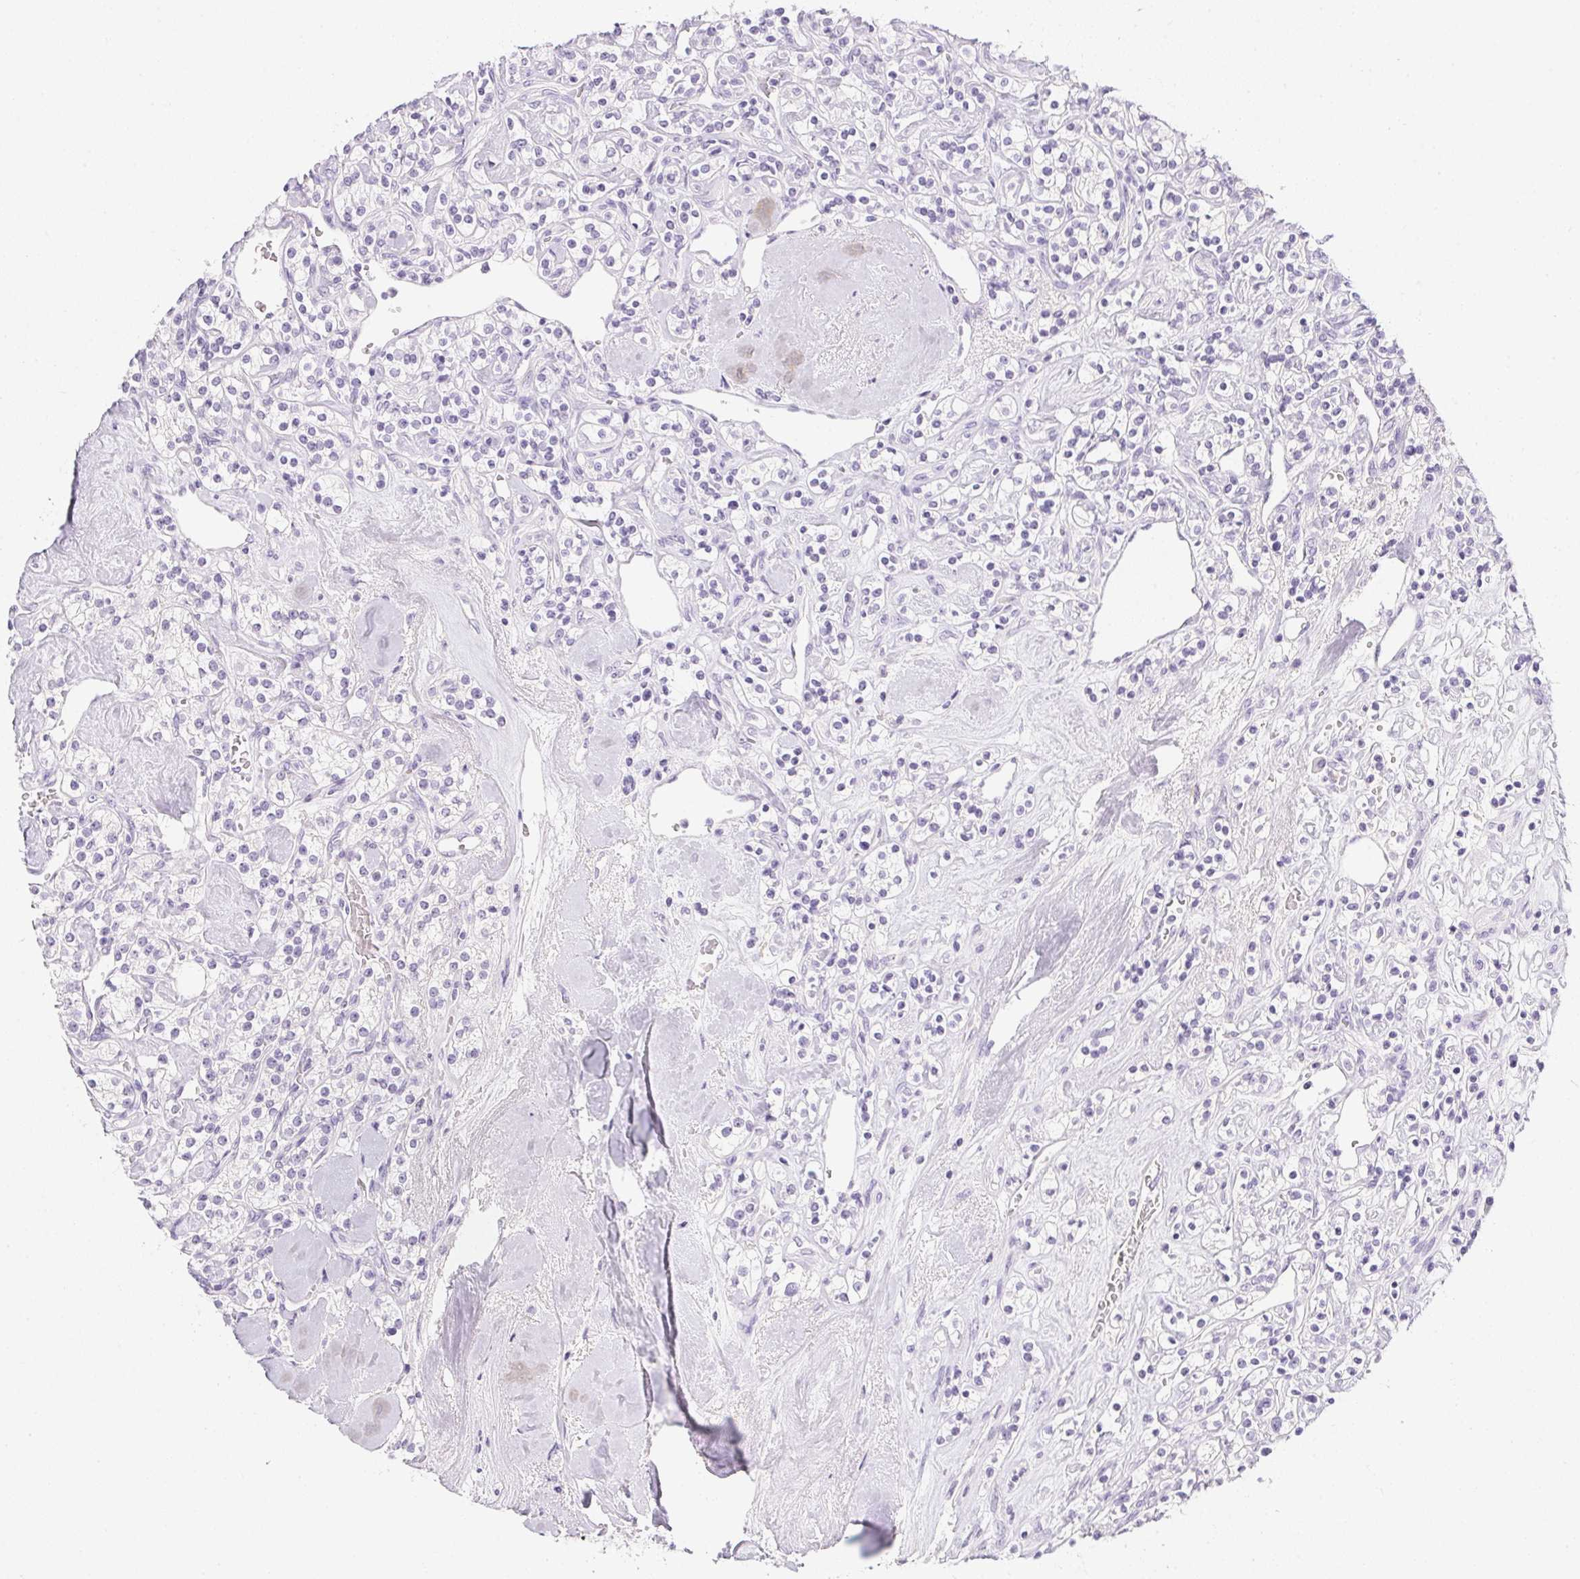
{"staining": {"intensity": "negative", "quantity": "none", "location": "none"}, "tissue": "renal cancer", "cell_type": "Tumor cells", "image_type": "cancer", "snomed": [{"axis": "morphology", "description": "Adenocarcinoma, NOS"}, {"axis": "topography", "description": "Kidney"}], "caption": "Tumor cells are negative for protein expression in human adenocarcinoma (renal).", "gene": "PPY", "patient": {"sex": "male", "age": 77}}